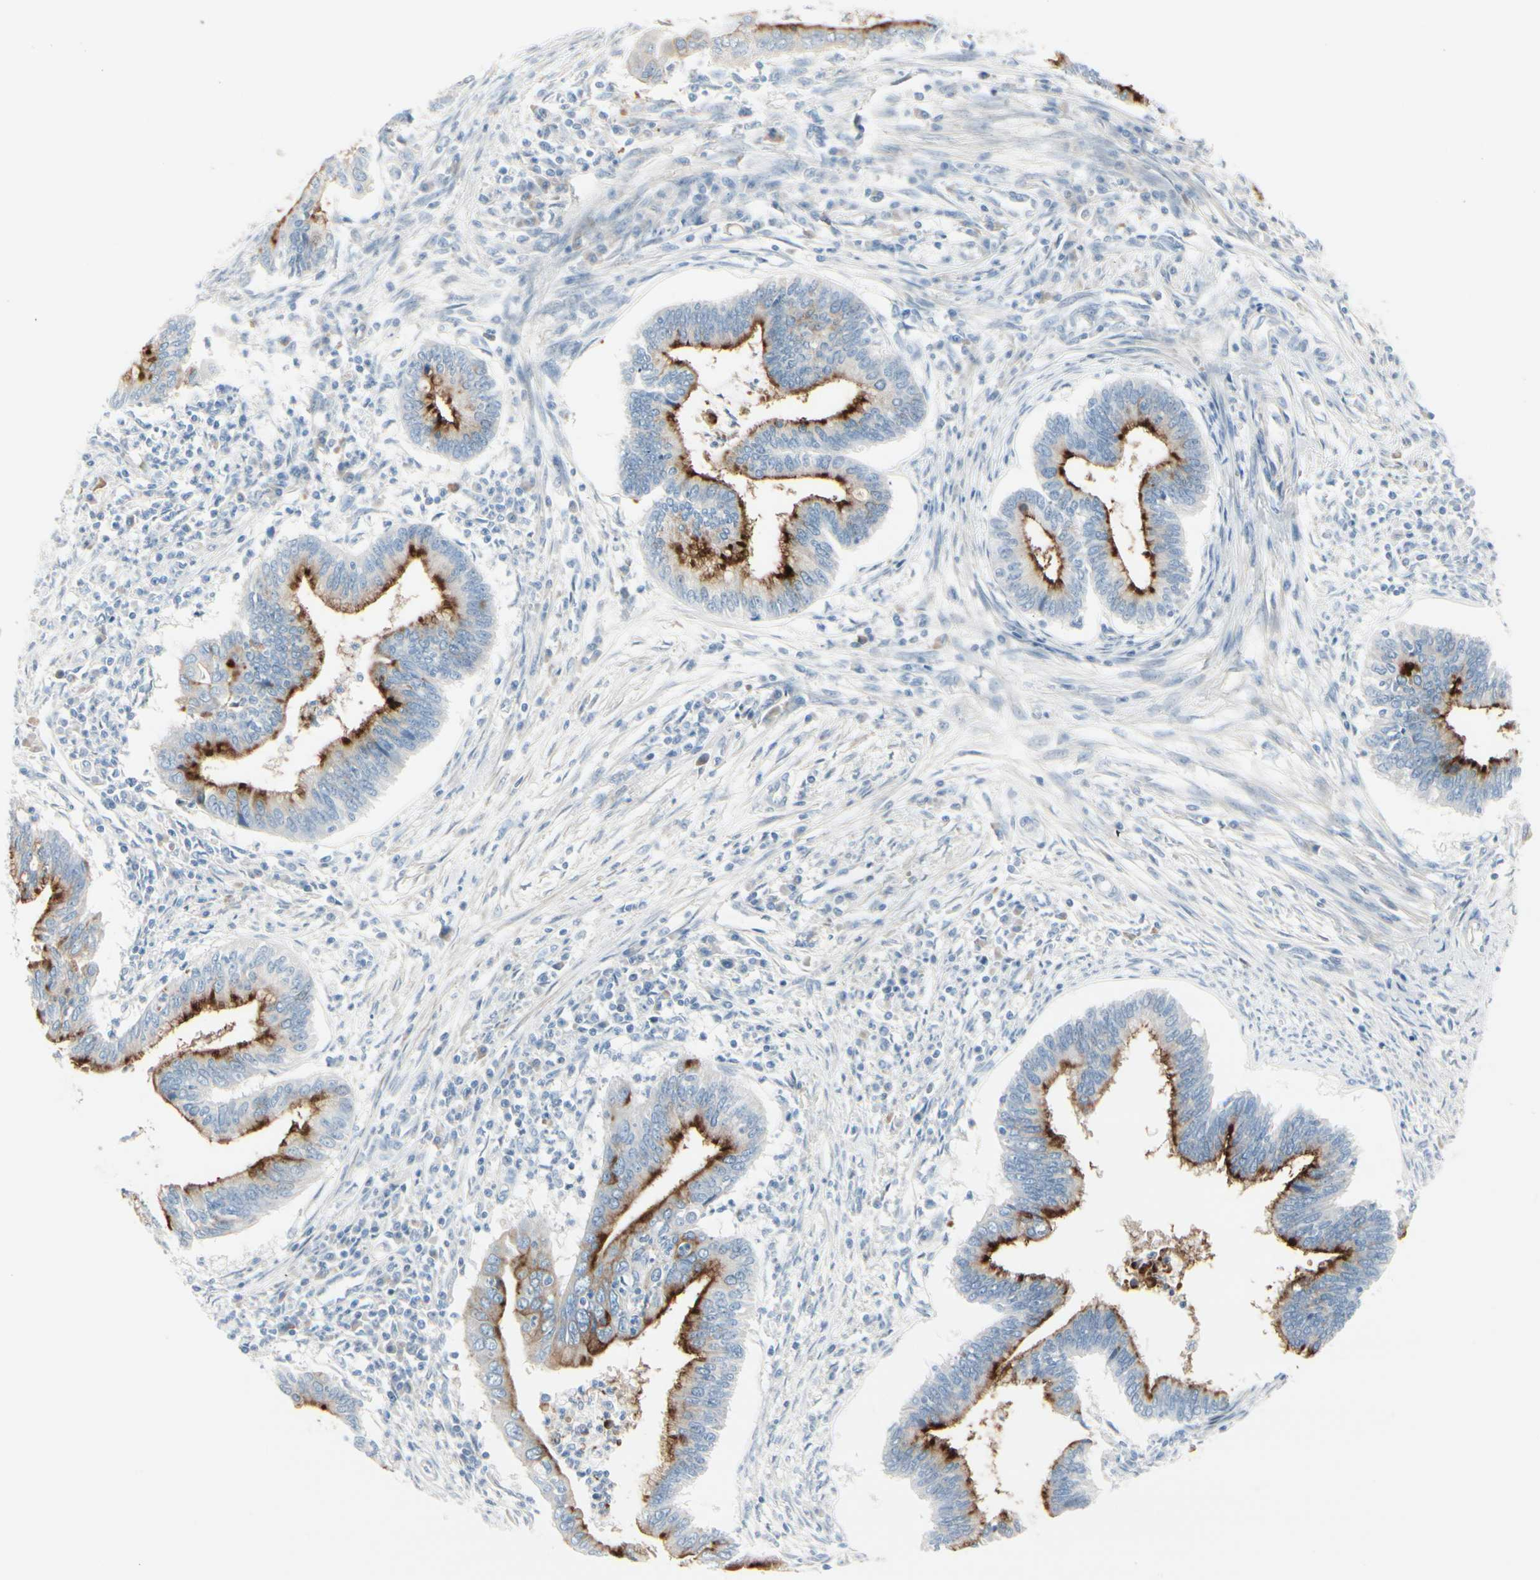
{"staining": {"intensity": "strong", "quantity": "25%-75%", "location": "cytoplasmic/membranous"}, "tissue": "cervical cancer", "cell_type": "Tumor cells", "image_type": "cancer", "snomed": [{"axis": "morphology", "description": "Adenocarcinoma, NOS"}, {"axis": "topography", "description": "Cervix"}], "caption": "An image of human cervical cancer (adenocarcinoma) stained for a protein displays strong cytoplasmic/membranous brown staining in tumor cells.", "gene": "CDHR5", "patient": {"sex": "female", "age": 36}}